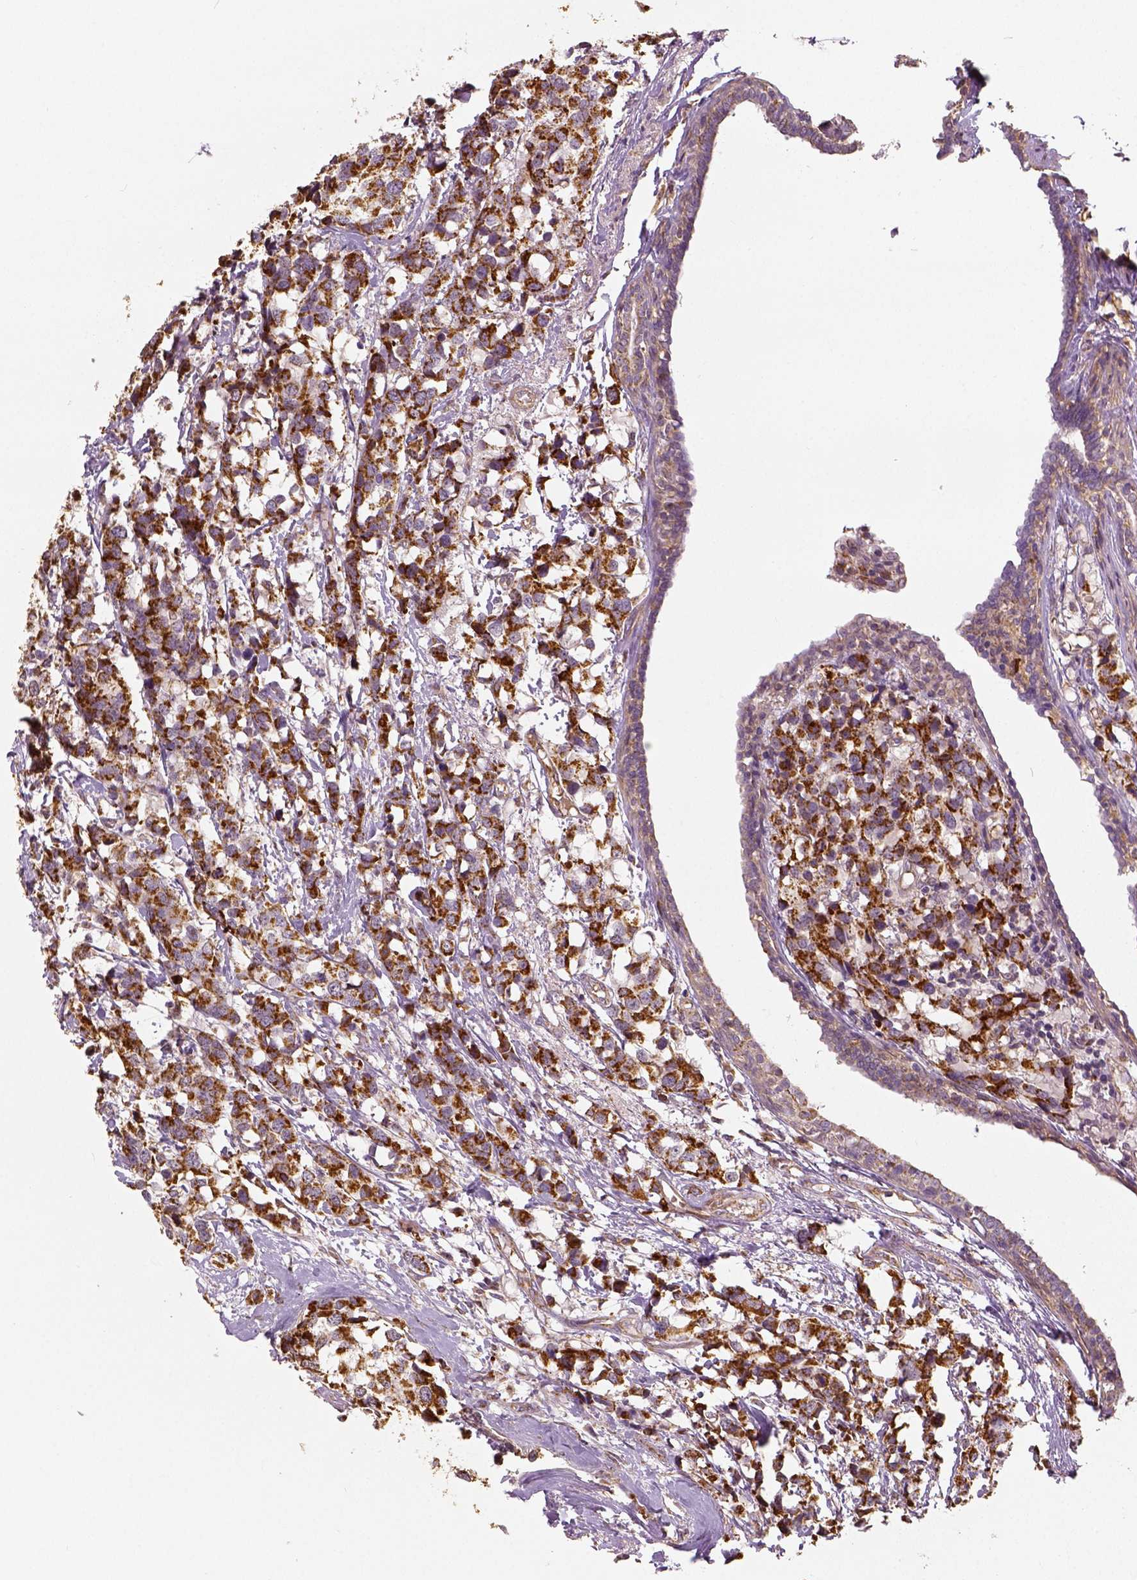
{"staining": {"intensity": "strong", "quantity": ">75%", "location": "cytoplasmic/membranous"}, "tissue": "breast cancer", "cell_type": "Tumor cells", "image_type": "cancer", "snomed": [{"axis": "morphology", "description": "Lobular carcinoma"}, {"axis": "topography", "description": "Breast"}], "caption": "A high-resolution micrograph shows IHC staining of breast cancer (lobular carcinoma), which displays strong cytoplasmic/membranous positivity in about >75% of tumor cells. The staining was performed using DAB (3,3'-diaminobenzidine), with brown indicating positive protein expression. Nuclei are stained blue with hematoxylin.", "gene": "PGAM5", "patient": {"sex": "female", "age": 59}}